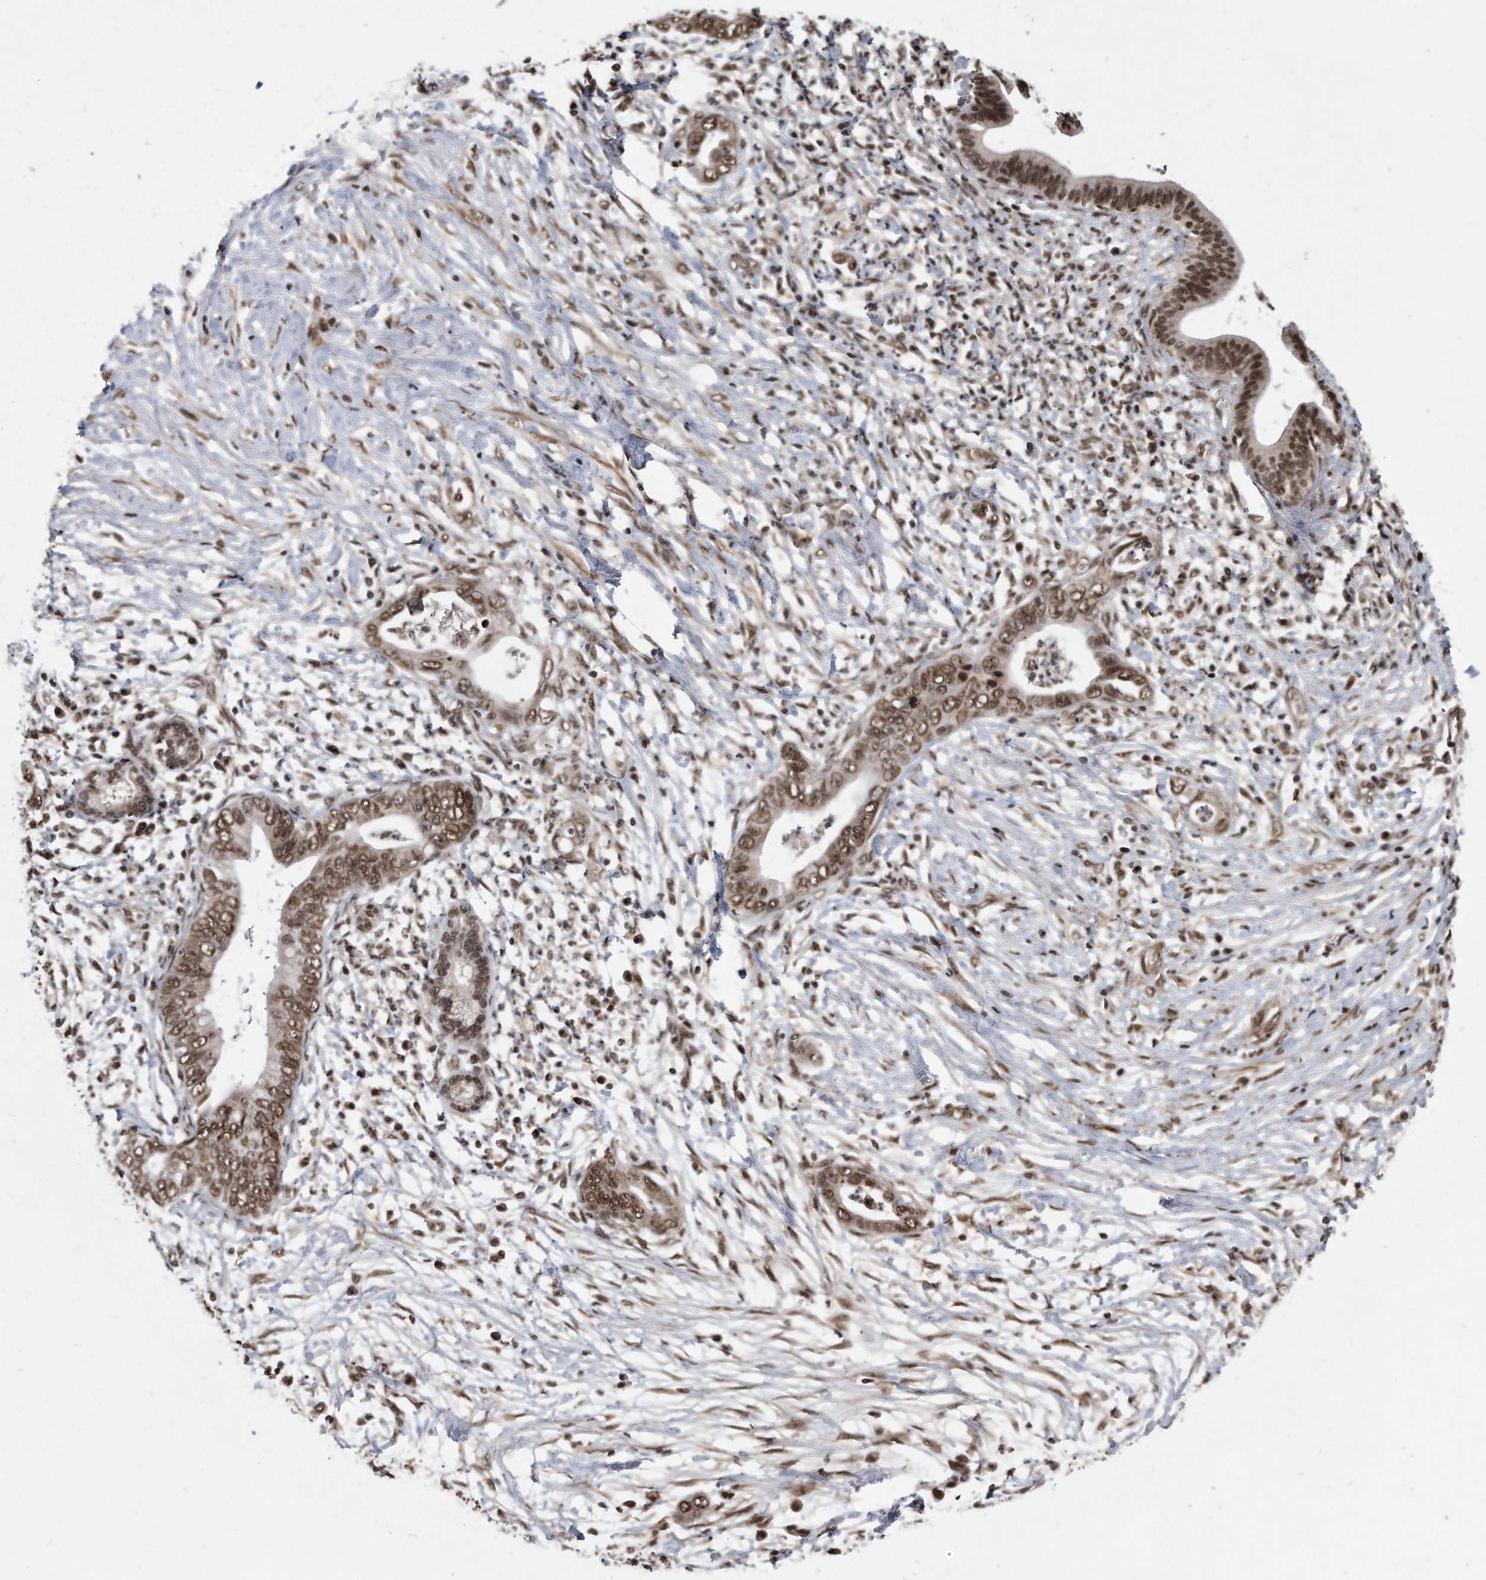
{"staining": {"intensity": "moderate", "quantity": ">75%", "location": "cytoplasmic/membranous,nuclear"}, "tissue": "pancreatic cancer", "cell_type": "Tumor cells", "image_type": "cancer", "snomed": [{"axis": "morphology", "description": "Adenocarcinoma, NOS"}, {"axis": "topography", "description": "Pancreas"}], "caption": "Moderate cytoplasmic/membranous and nuclear staining for a protein is seen in about >75% of tumor cells of pancreatic cancer using IHC.", "gene": "DUSP22", "patient": {"sex": "male", "age": 75}}